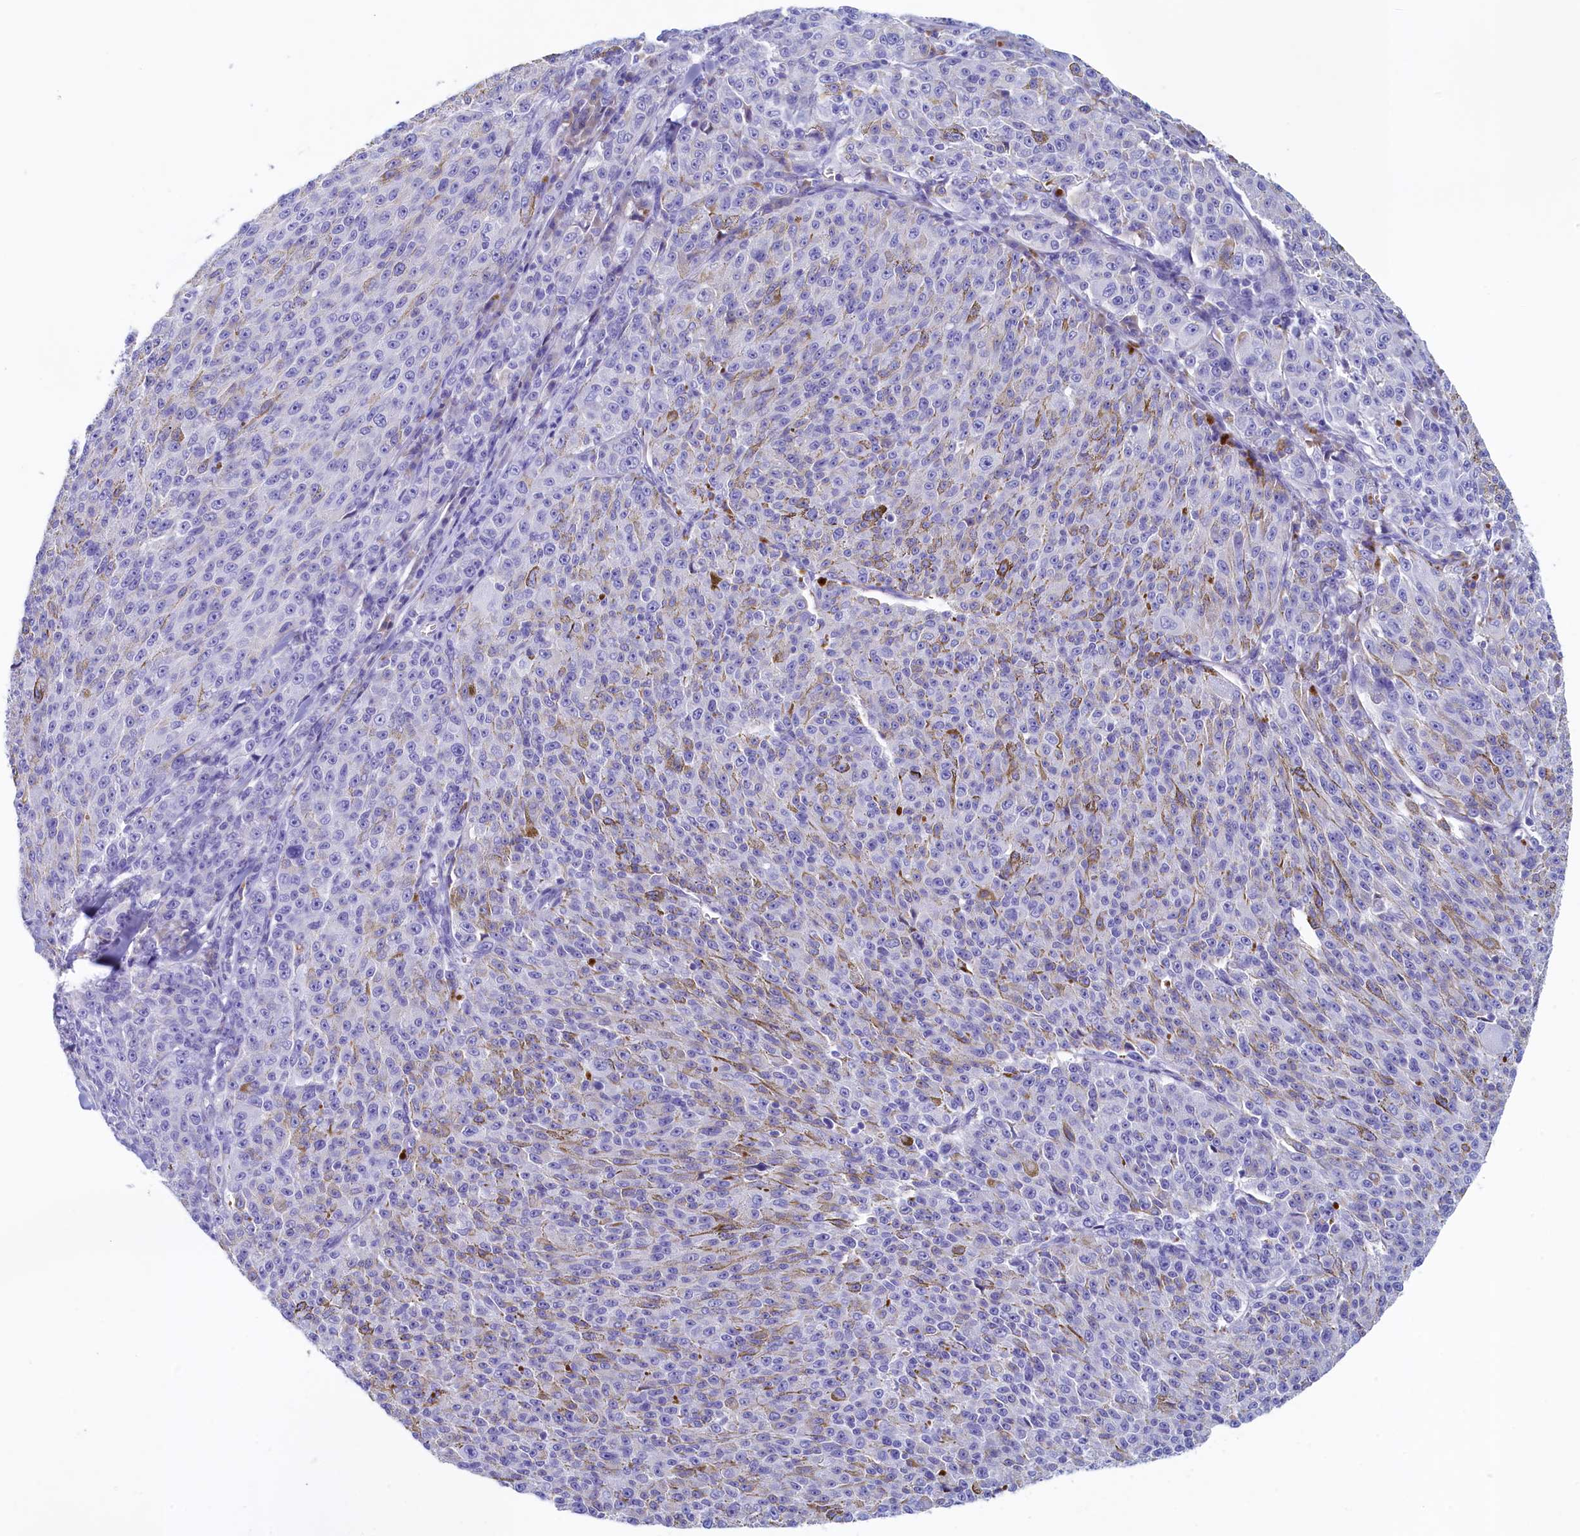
{"staining": {"intensity": "negative", "quantity": "none", "location": "none"}, "tissue": "melanoma", "cell_type": "Tumor cells", "image_type": "cancer", "snomed": [{"axis": "morphology", "description": "Malignant melanoma, NOS"}, {"axis": "topography", "description": "Skin"}], "caption": "High magnification brightfield microscopy of melanoma stained with DAB (brown) and counterstained with hematoxylin (blue): tumor cells show no significant staining.", "gene": "GUCA1C", "patient": {"sex": "female", "age": 52}}